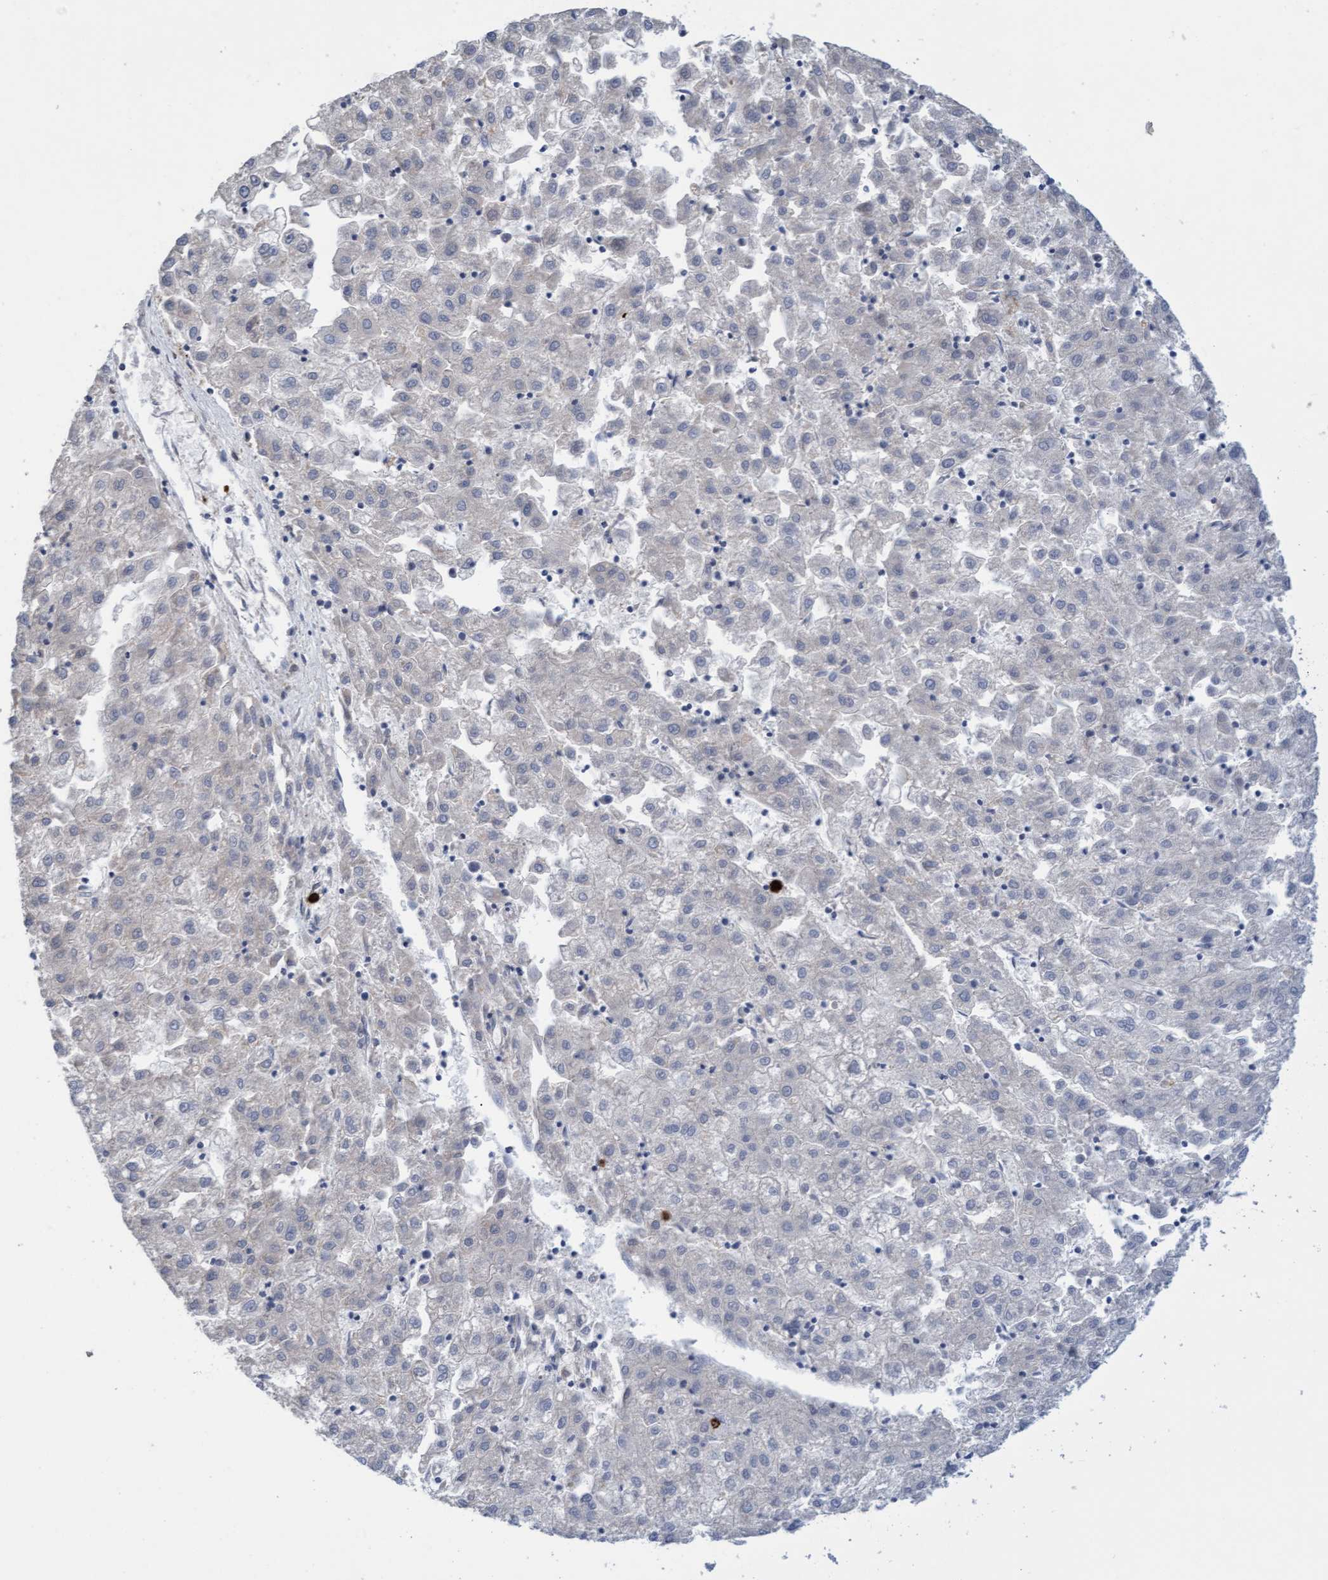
{"staining": {"intensity": "negative", "quantity": "none", "location": "none"}, "tissue": "liver cancer", "cell_type": "Tumor cells", "image_type": "cancer", "snomed": [{"axis": "morphology", "description": "Carcinoma, Hepatocellular, NOS"}, {"axis": "topography", "description": "Liver"}], "caption": "A micrograph of human liver cancer (hepatocellular carcinoma) is negative for staining in tumor cells.", "gene": "MMP8", "patient": {"sex": "male", "age": 72}}